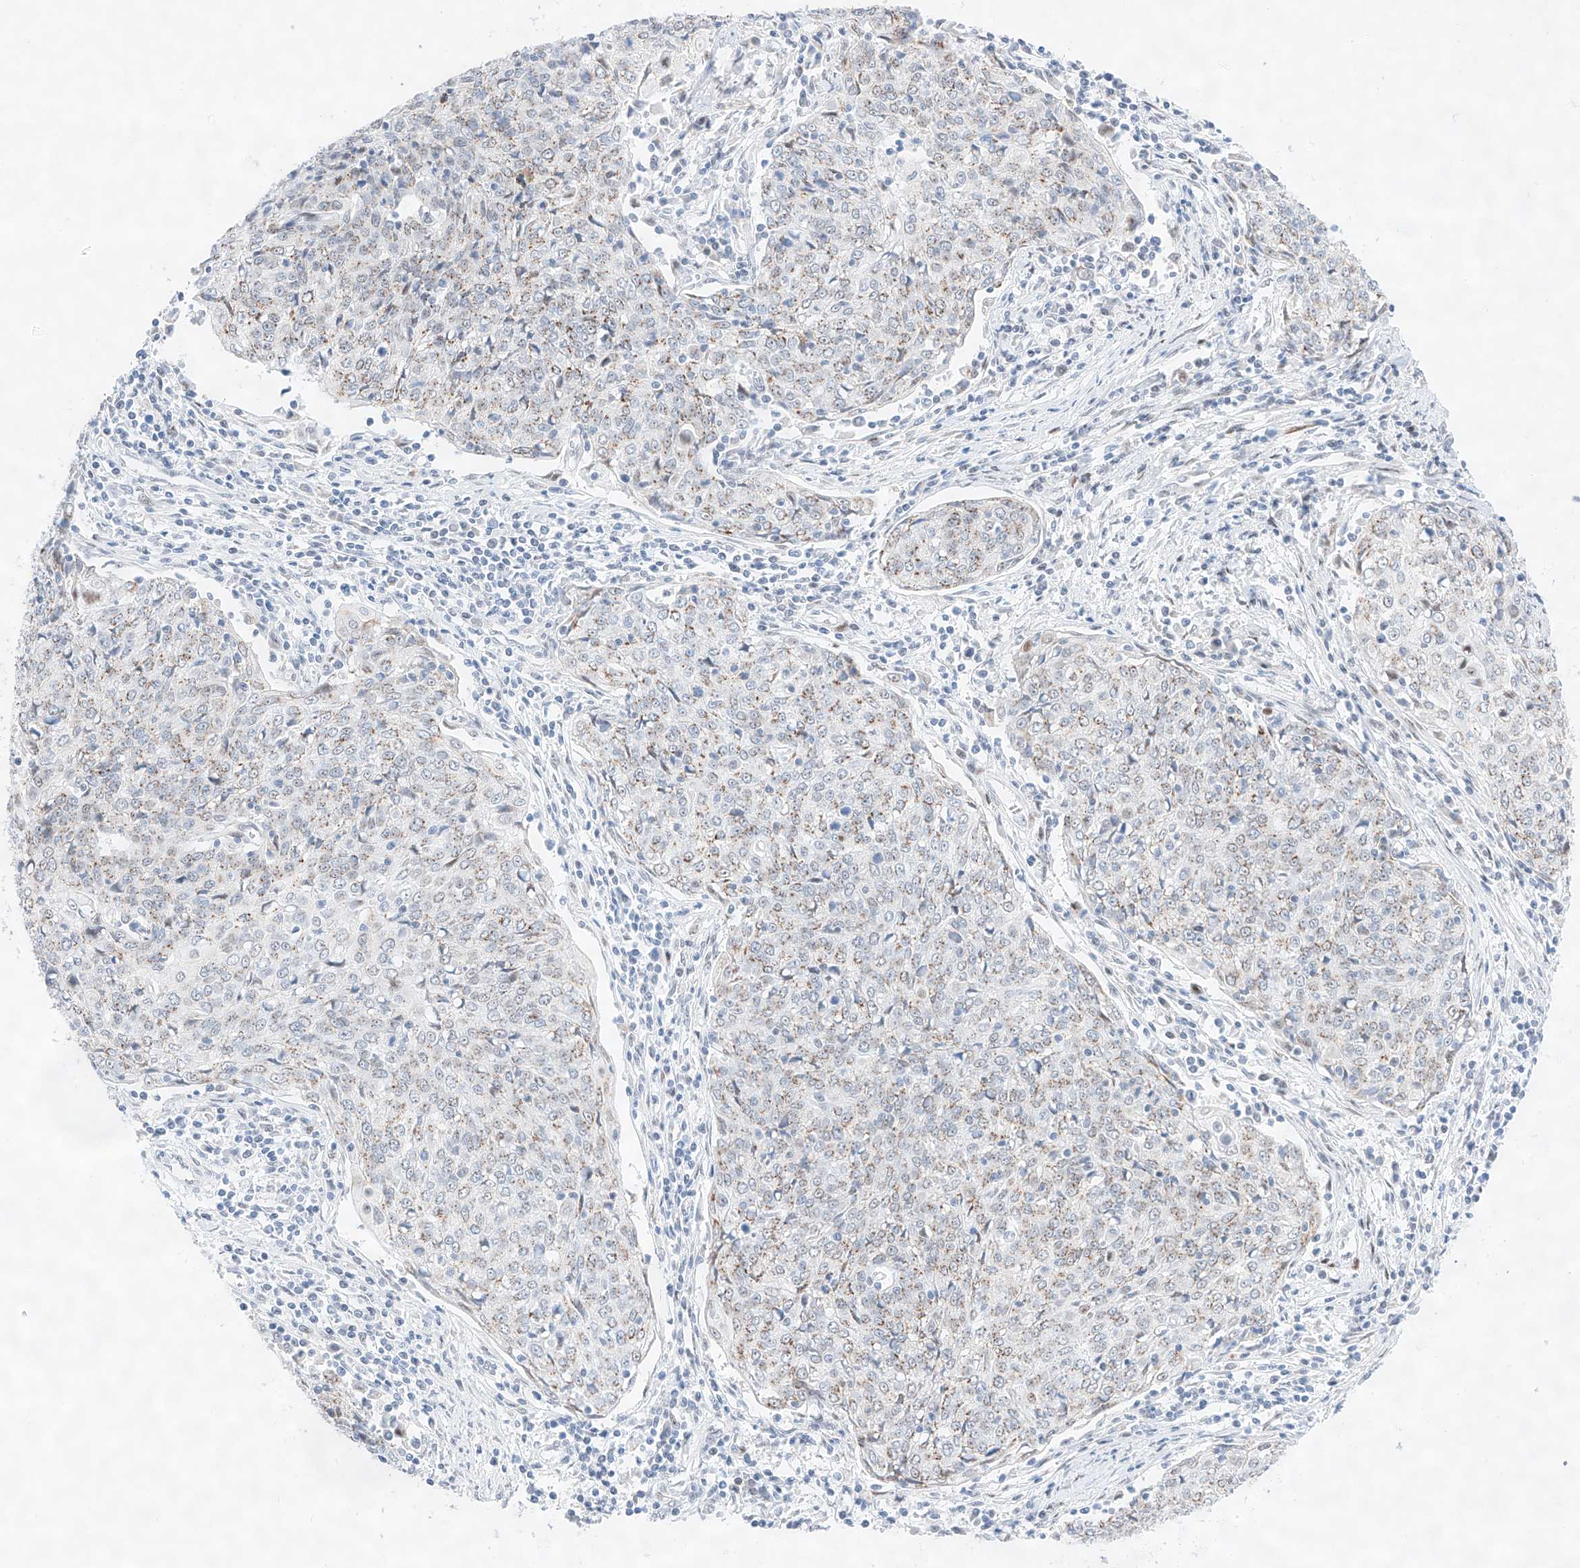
{"staining": {"intensity": "weak", "quantity": "25%-75%", "location": "cytoplasmic/membranous"}, "tissue": "cervical cancer", "cell_type": "Tumor cells", "image_type": "cancer", "snomed": [{"axis": "morphology", "description": "Squamous cell carcinoma, NOS"}, {"axis": "topography", "description": "Cervix"}], "caption": "Brown immunohistochemical staining in human cervical cancer (squamous cell carcinoma) exhibits weak cytoplasmic/membranous staining in about 25%-75% of tumor cells. (Brightfield microscopy of DAB IHC at high magnification).", "gene": "NT5C3B", "patient": {"sex": "female", "age": 48}}